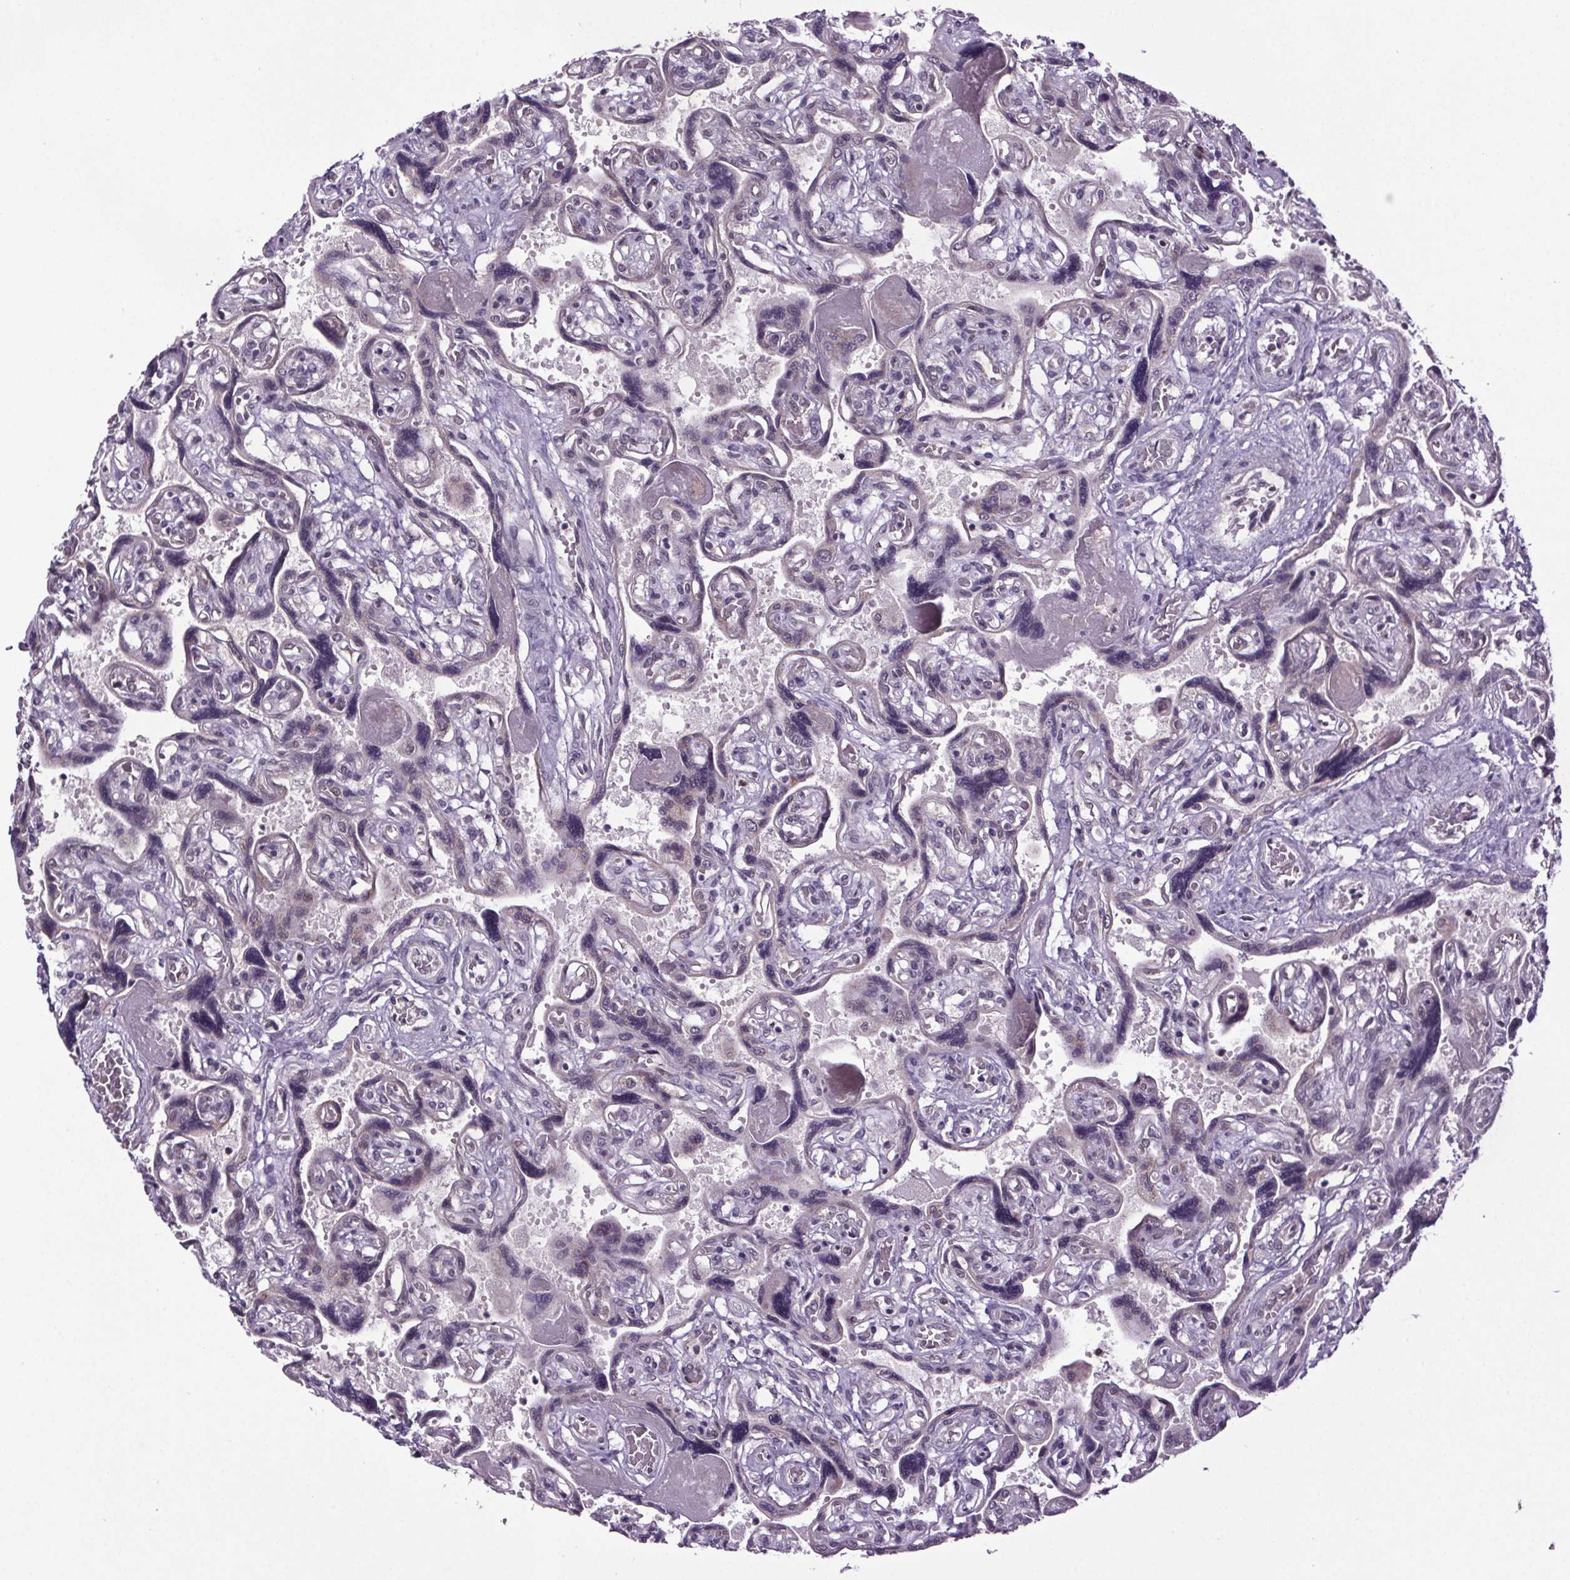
{"staining": {"intensity": "moderate", "quantity": "25%-75%", "location": "nuclear"}, "tissue": "placenta", "cell_type": "Decidual cells", "image_type": "normal", "snomed": [{"axis": "morphology", "description": "Normal tissue, NOS"}, {"axis": "topography", "description": "Placenta"}], "caption": "Moderate nuclear protein expression is seen in approximately 25%-75% of decidual cells in placenta. (Brightfield microscopy of DAB IHC at high magnification).", "gene": "ATMIN", "patient": {"sex": "female", "age": 32}}